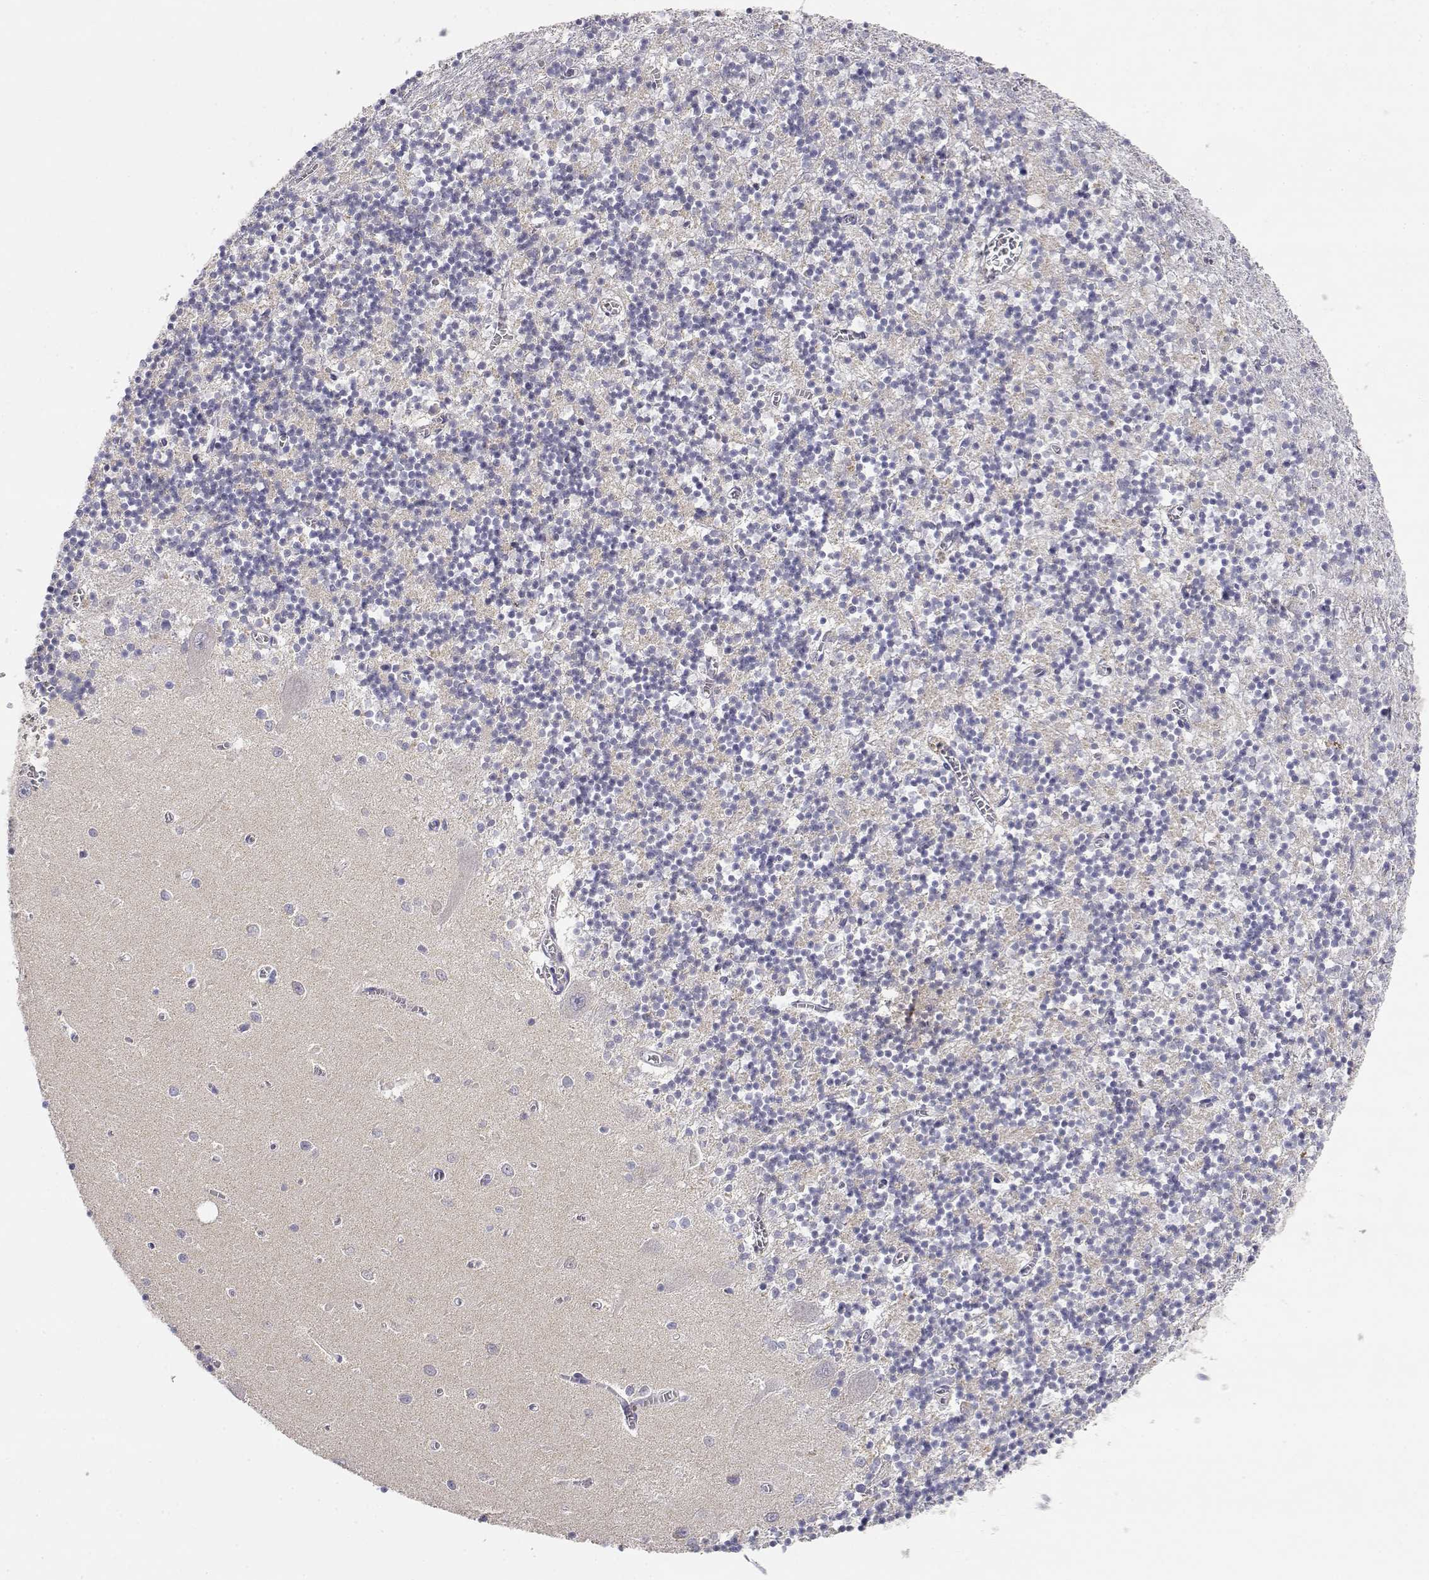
{"staining": {"intensity": "negative", "quantity": "none", "location": "none"}, "tissue": "cerebellum", "cell_type": "Cells in granular layer", "image_type": "normal", "snomed": [{"axis": "morphology", "description": "Normal tissue, NOS"}, {"axis": "topography", "description": "Cerebellum"}], "caption": "Immunohistochemistry (IHC) image of benign cerebellum: human cerebellum stained with DAB shows no significant protein staining in cells in granular layer. (DAB (3,3'-diaminobenzidine) IHC visualized using brightfield microscopy, high magnification).", "gene": "ADA", "patient": {"sex": "female", "age": 64}}